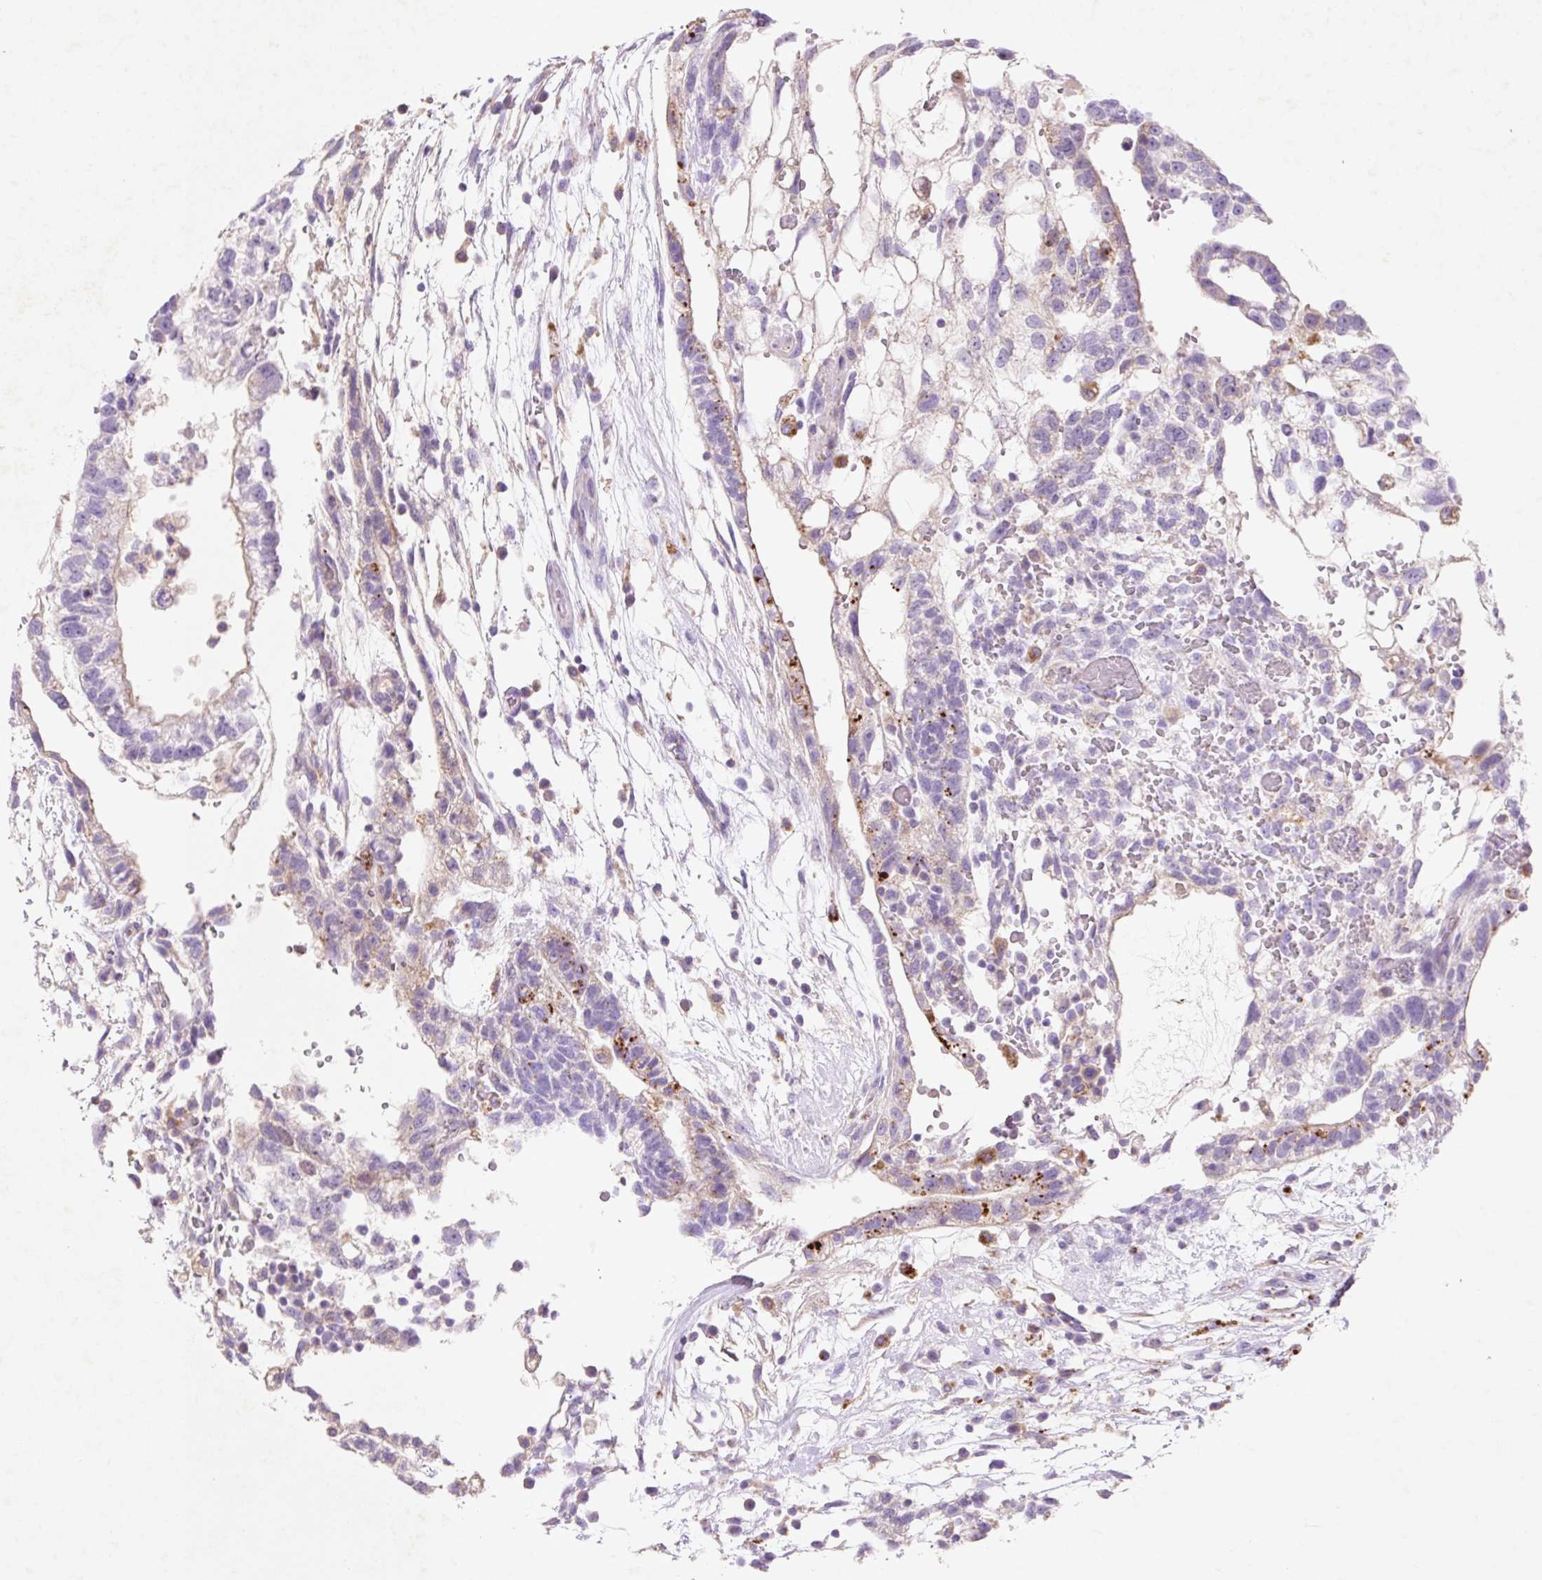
{"staining": {"intensity": "moderate", "quantity": "<25%", "location": "cytoplasmic/membranous"}, "tissue": "testis cancer", "cell_type": "Tumor cells", "image_type": "cancer", "snomed": [{"axis": "morphology", "description": "Carcinoma, Embryonal, NOS"}, {"axis": "topography", "description": "Testis"}], "caption": "IHC photomicrograph of neoplastic tissue: testis embryonal carcinoma stained using IHC reveals low levels of moderate protein expression localized specifically in the cytoplasmic/membranous of tumor cells, appearing as a cytoplasmic/membranous brown color.", "gene": "HEXA", "patient": {"sex": "male", "age": 32}}